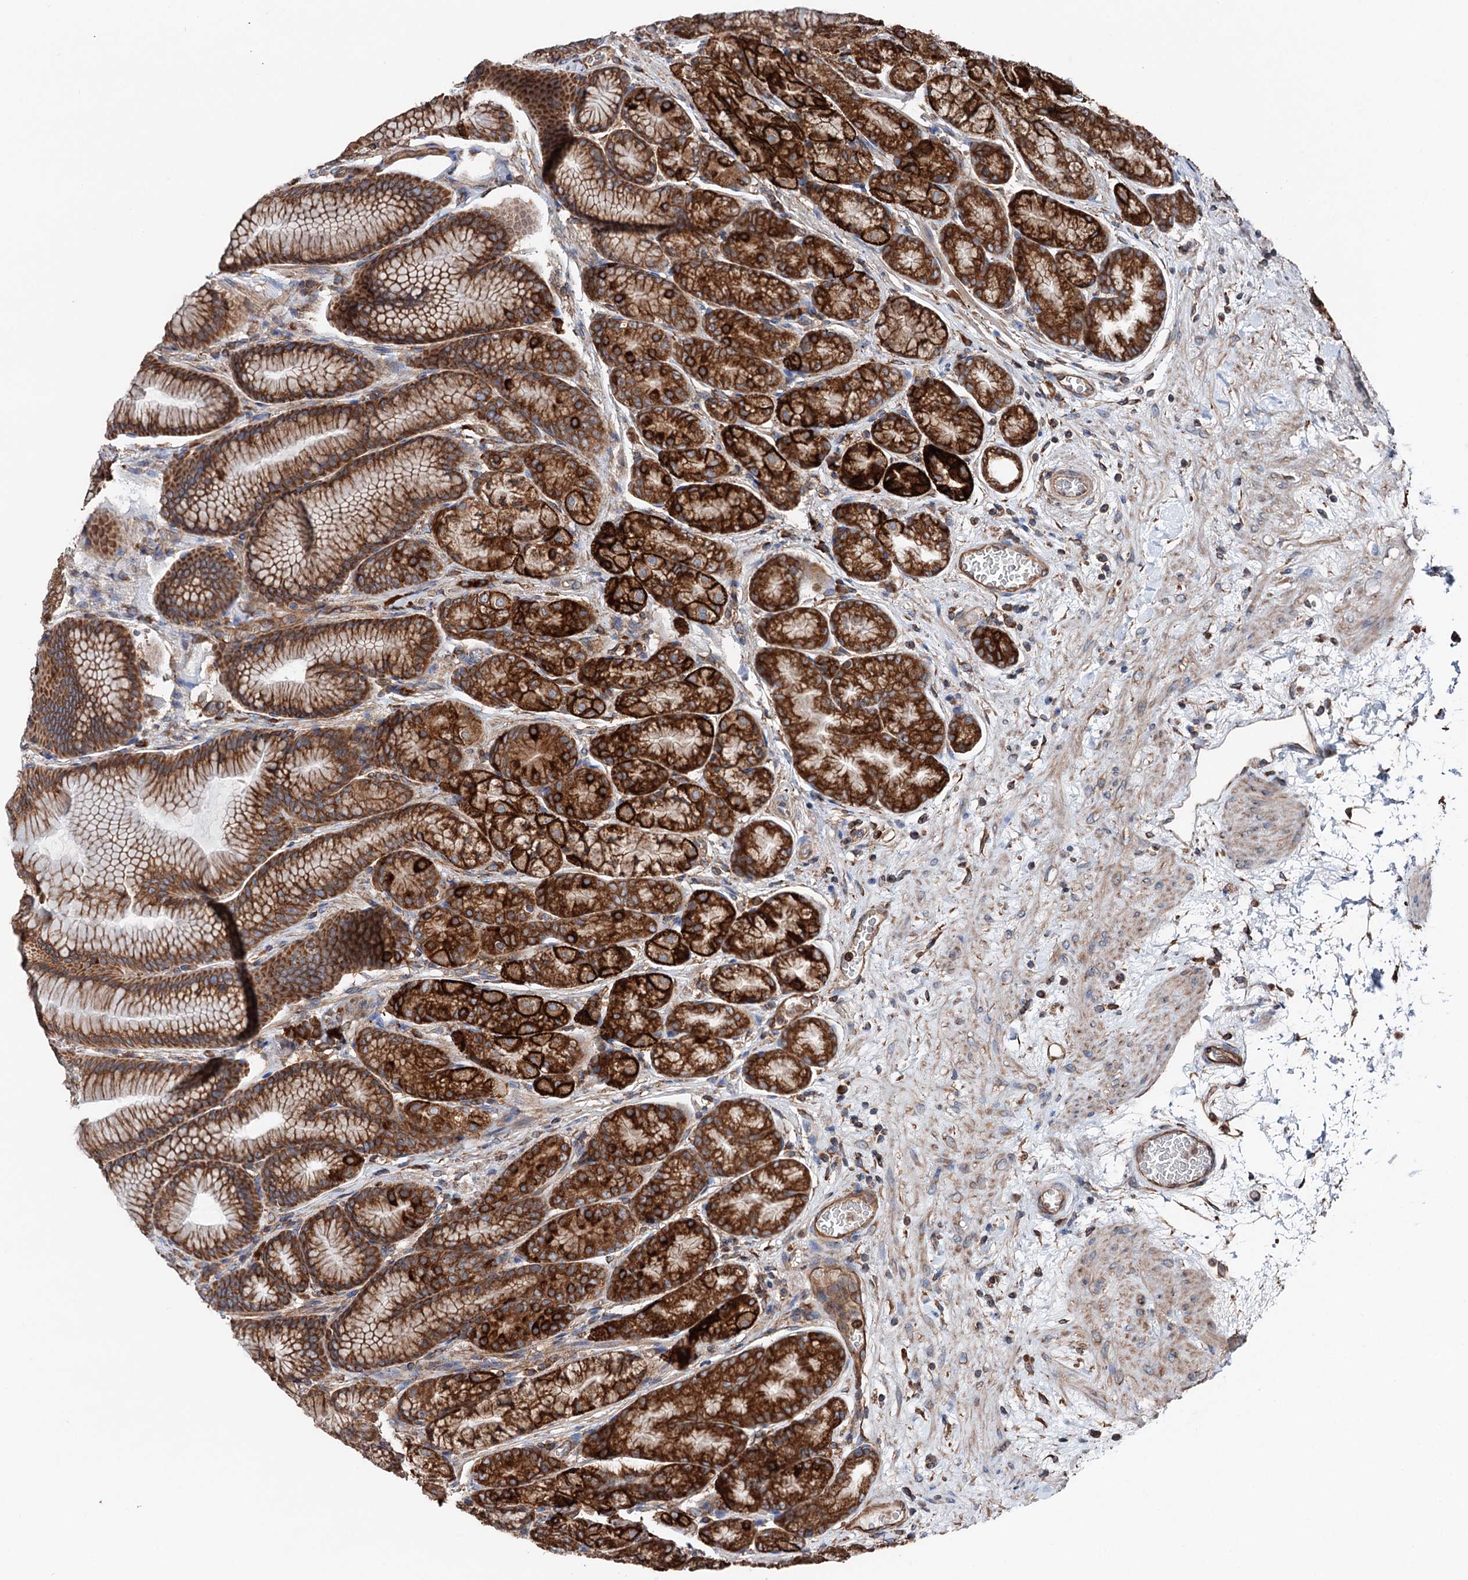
{"staining": {"intensity": "strong", "quantity": "25%-75%", "location": "cytoplasmic/membranous"}, "tissue": "stomach", "cell_type": "Glandular cells", "image_type": "normal", "snomed": [{"axis": "morphology", "description": "Normal tissue, NOS"}, {"axis": "morphology", "description": "Adenocarcinoma, NOS"}, {"axis": "morphology", "description": "Adenocarcinoma, High grade"}, {"axis": "topography", "description": "Stomach, upper"}, {"axis": "topography", "description": "Stomach"}], "caption": "Glandular cells display strong cytoplasmic/membranous staining in approximately 25%-75% of cells in normal stomach.", "gene": "ERP29", "patient": {"sex": "female", "age": 65}}